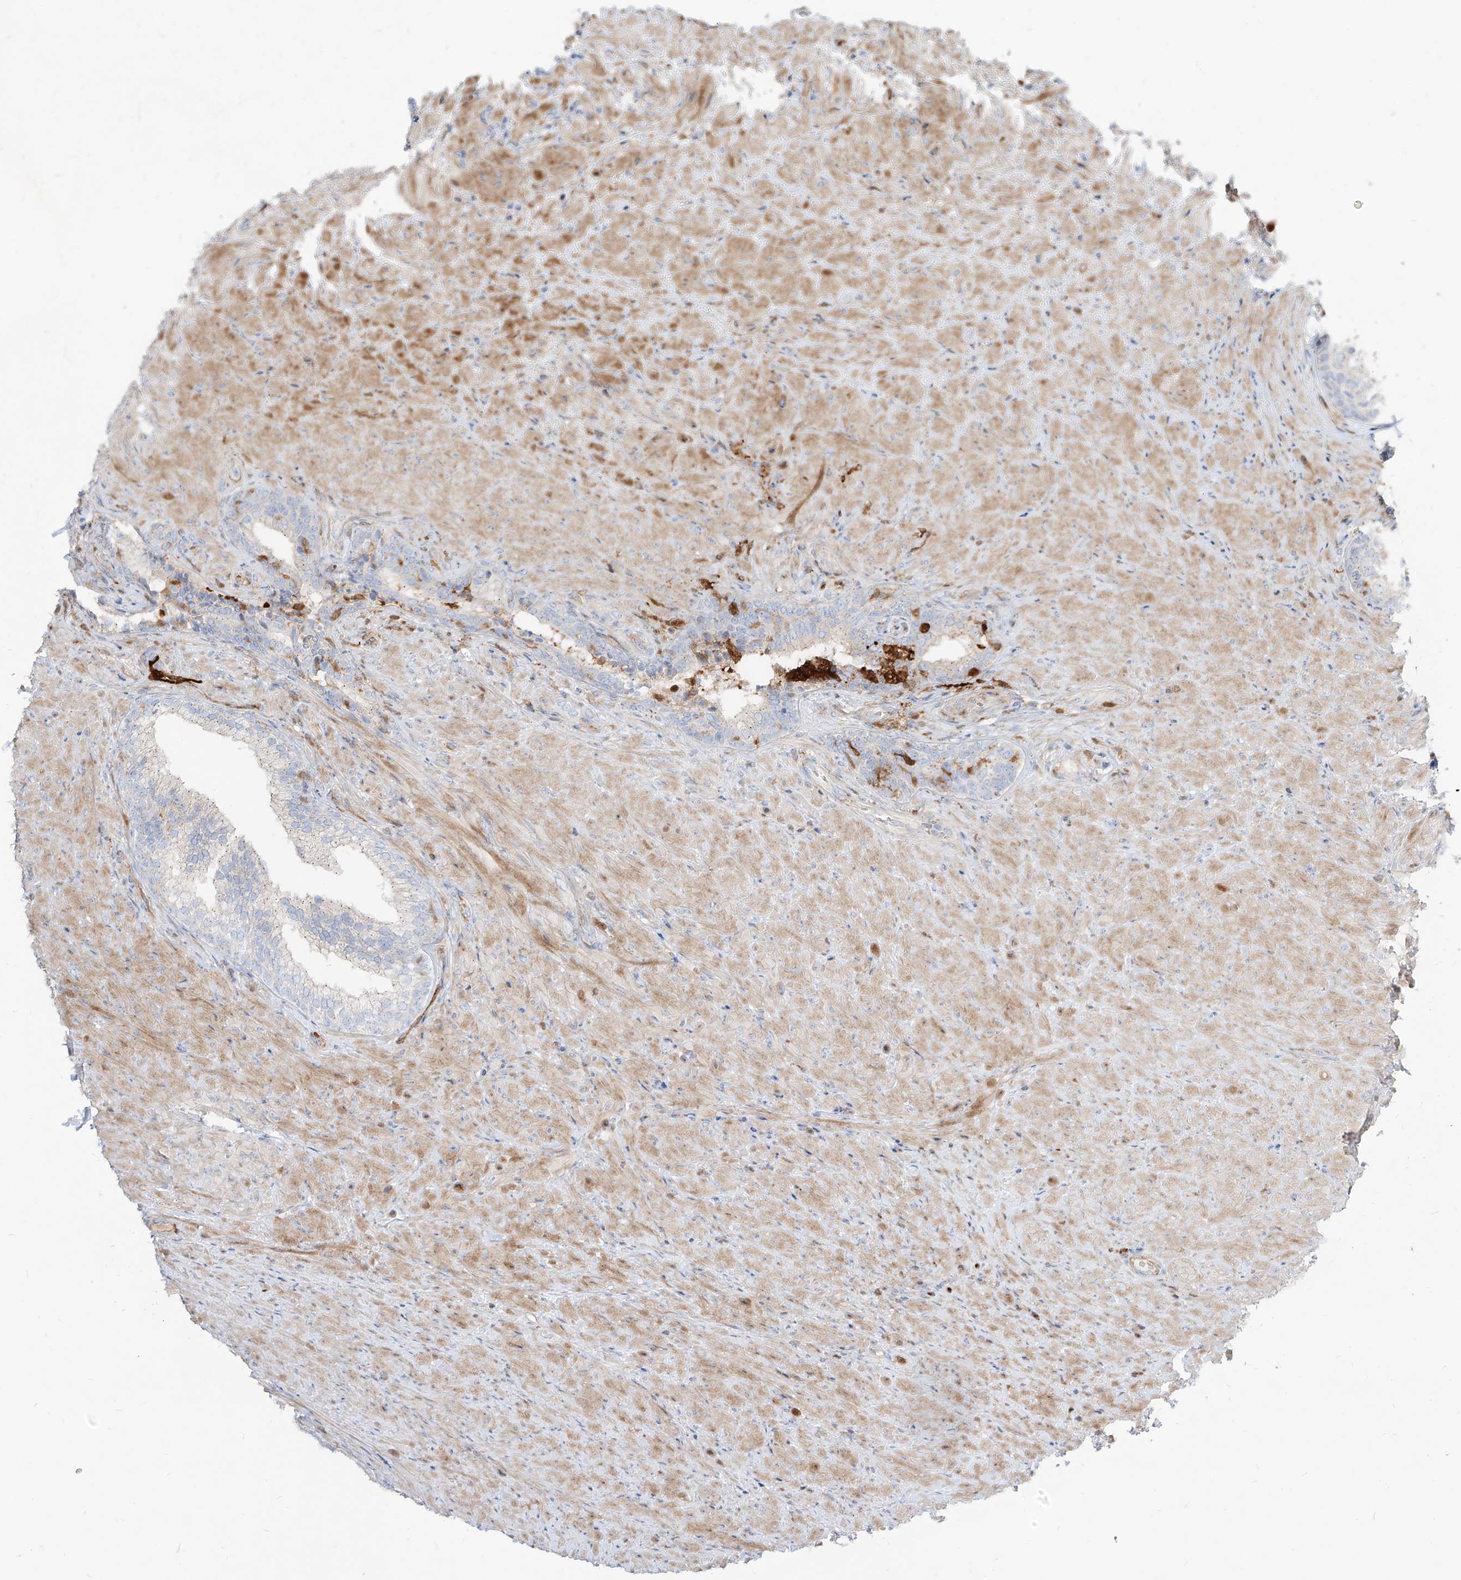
{"staining": {"intensity": "weak", "quantity": "<25%", "location": "cytoplasmic/membranous"}, "tissue": "prostate", "cell_type": "Glandular cells", "image_type": "normal", "snomed": [{"axis": "morphology", "description": "Normal tissue, NOS"}, {"axis": "topography", "description": "Prostate"}], "caption": "An IHC photomicrograph of unremarkable prostate is shown. There is no staining in glandular cells of prostate. (DAB IHC visualized using brightfield microscopy, high magnification).", "gene": "KYNU", "patient": {"sex": "male", "age": 76}}